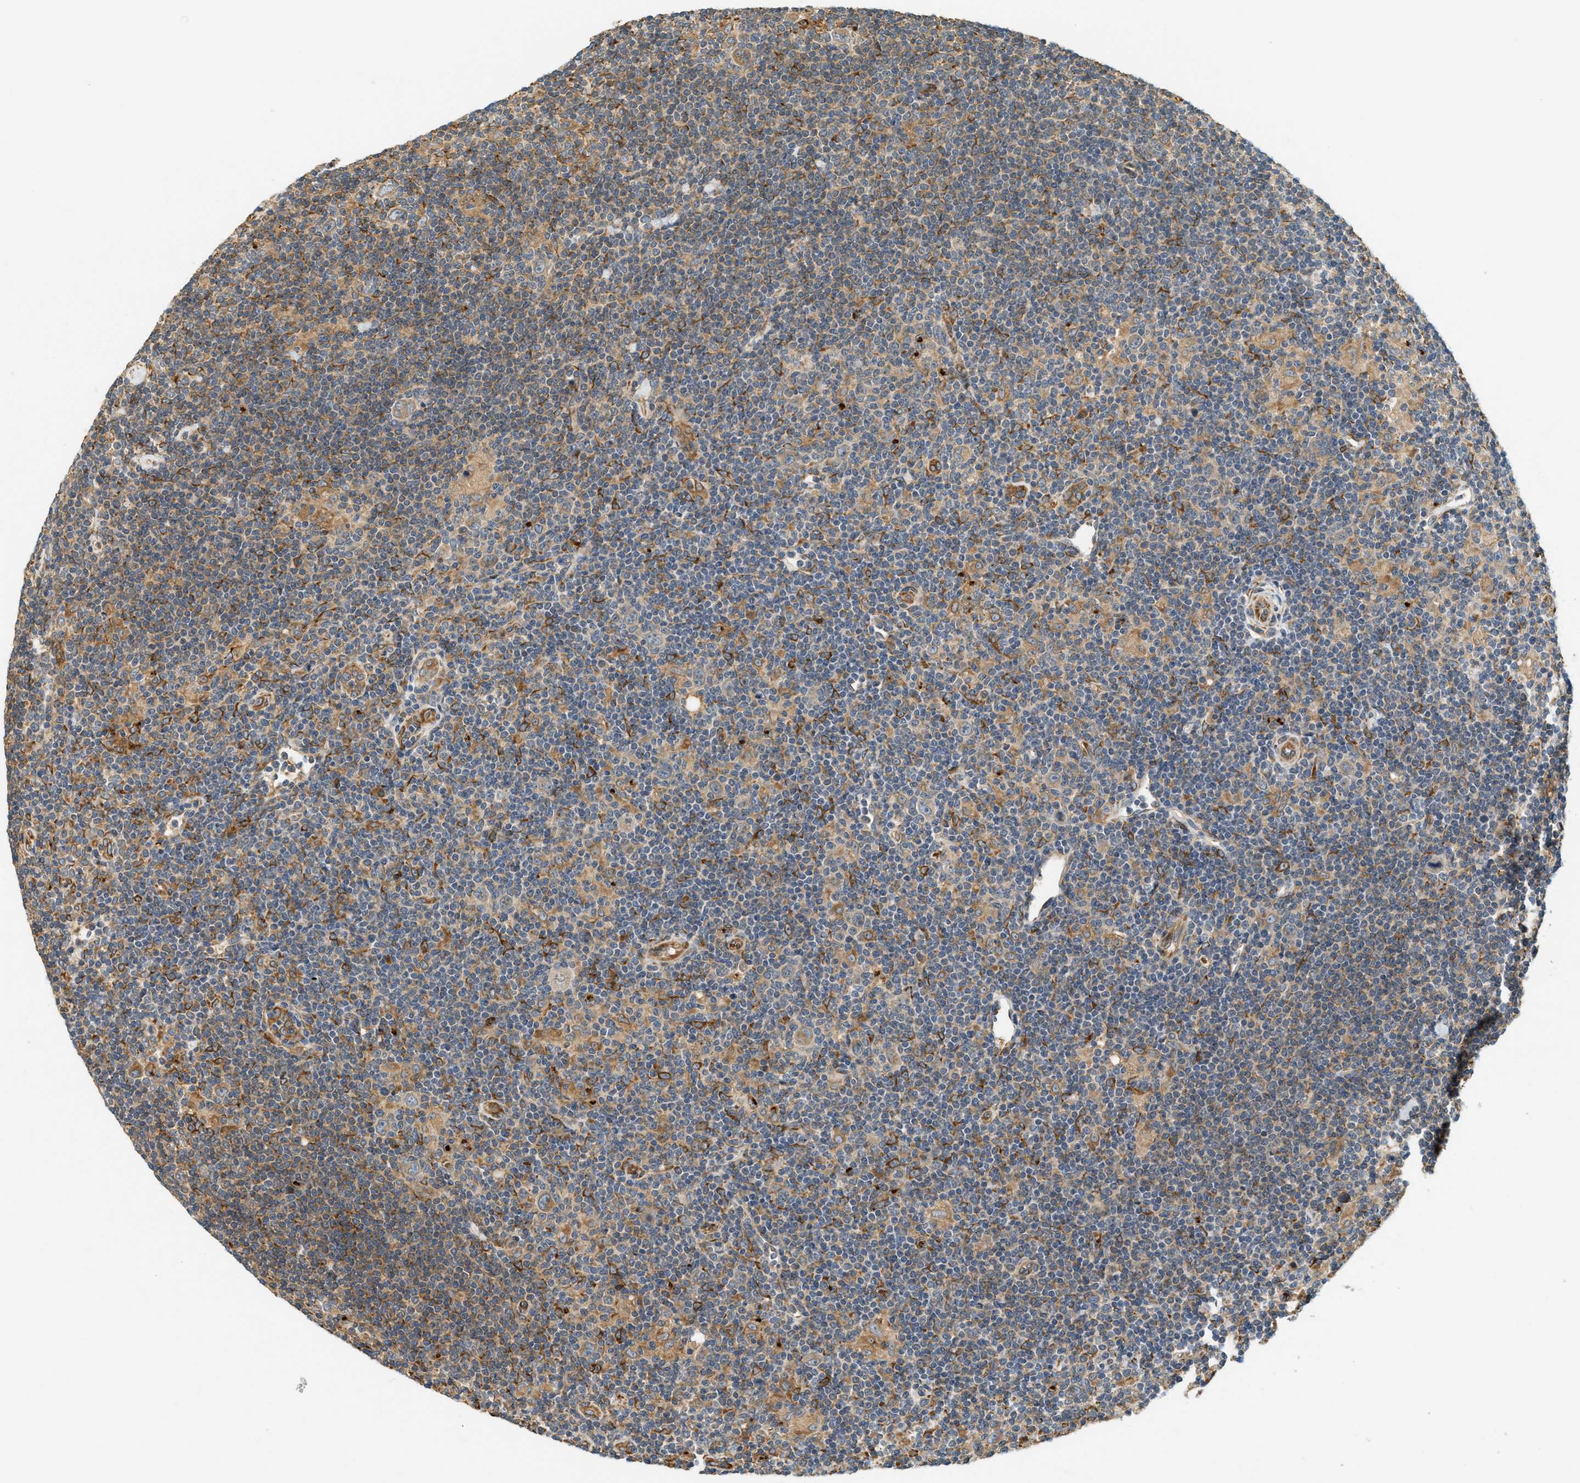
{"staining": {"intensity": "weak", "quantity": ">75%", "location": "cytoplasmic/membranous"}, "tissue": "lymphoma", "cell_type": "Tumor cells", "image_type": "cancer", "snomed": [{"axis": "morphology", "description": "Hodgkin's disease, NOS"}, {"axis": "topography", "description": "Lymph node"}], "caption": "Hodgkin's disease stained for a protein shows weak cytoplasmic/membranous positivity in tumor cells.", "gene": "PDK1", "patient": {"sex": "female", "age": 57}}